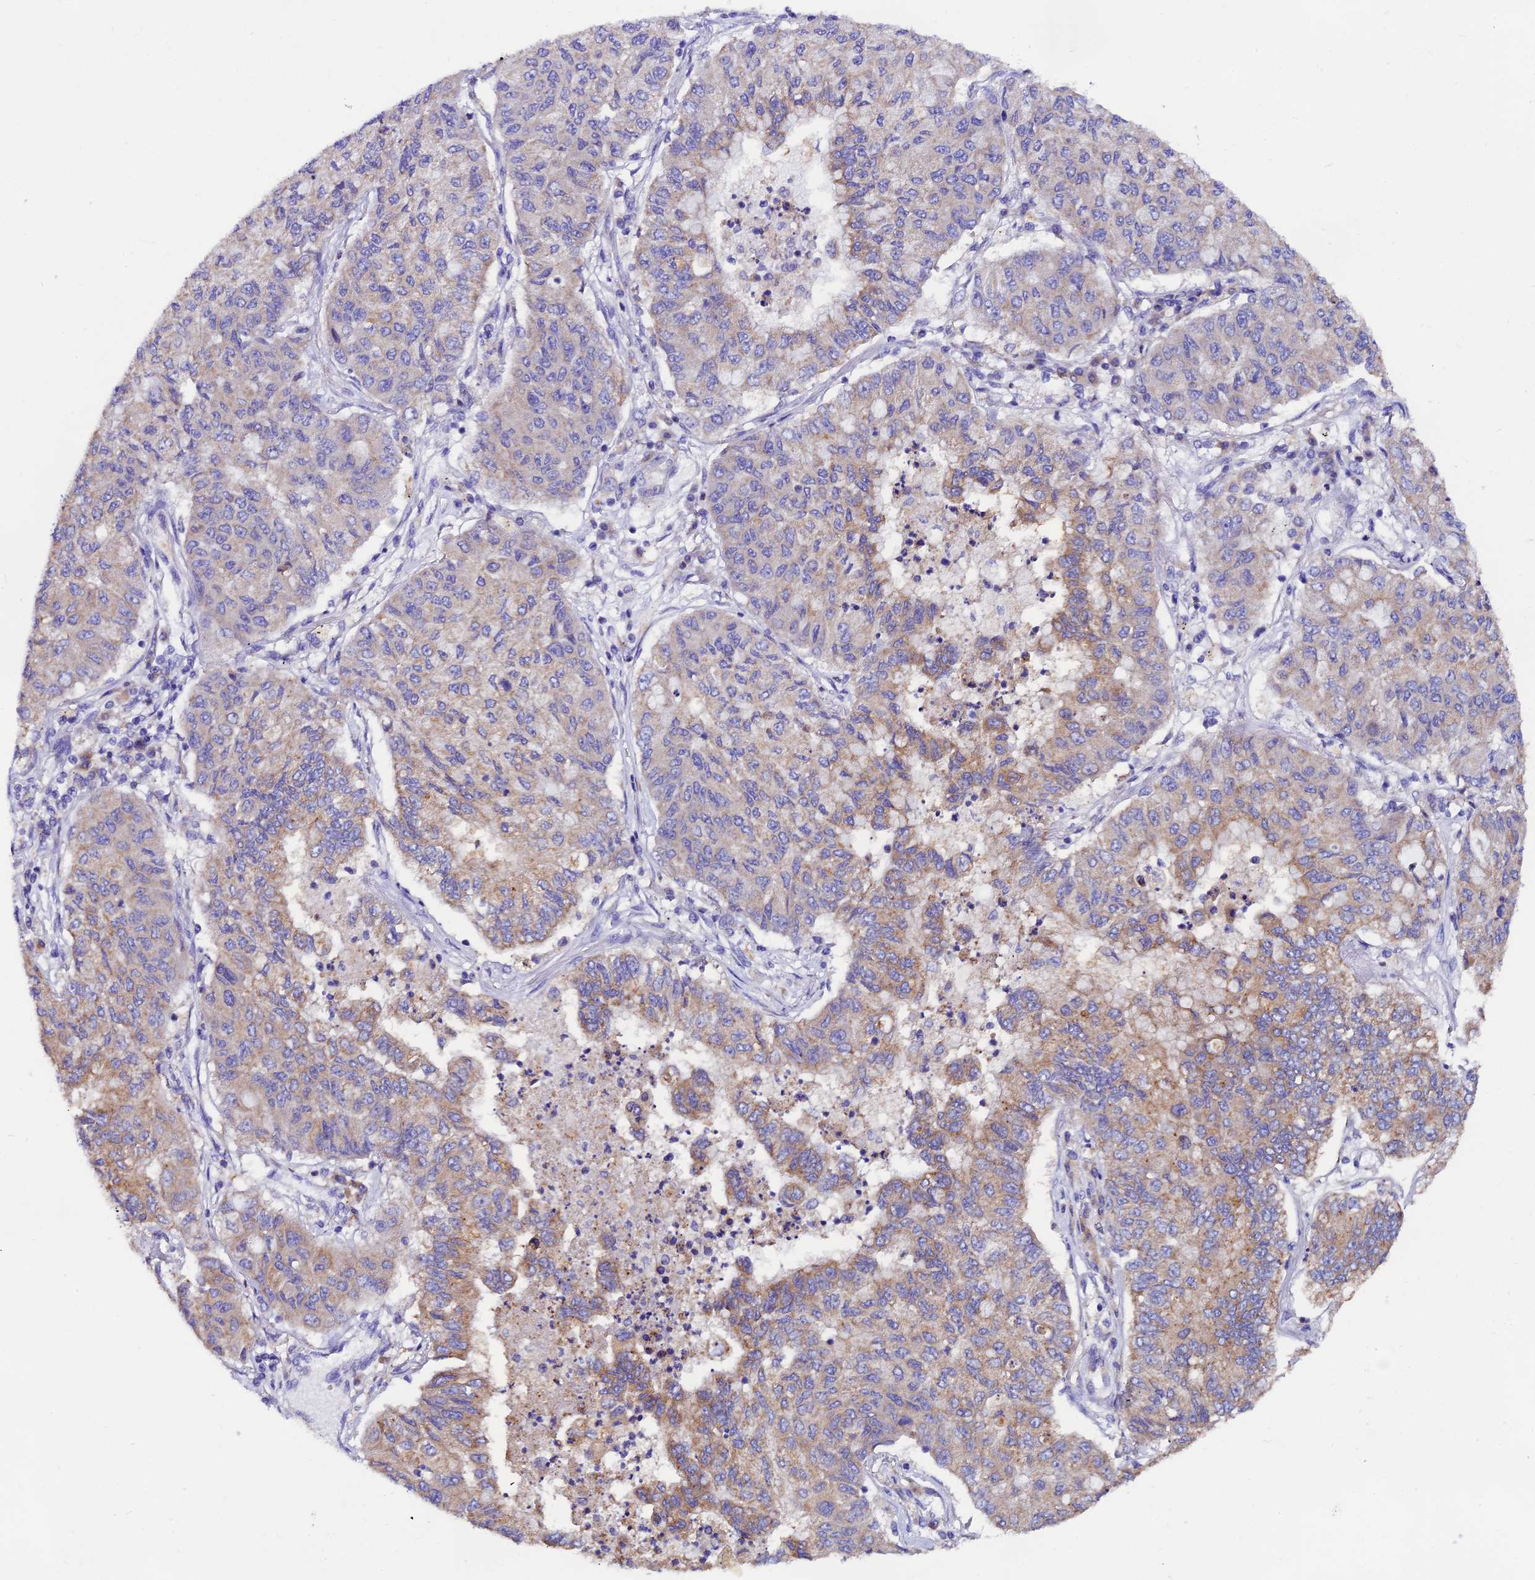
{"staining": {"intensity": "moderate", "quantity": "25%-75%", "location": "cytoplasmic/membranous"}, "tissue": "lung cancer", "cell_type": "Tumor cells", "image_type": "cancer", "snomed": [{"axis": "morphology", "description": "Squamous cell carcinoma, NOS"}, {"axis": "topography", "description": "Lung"}], "caption": "Squamous cell carcinoma (lung) stained for a protein exhibits moderate cytoplasmic/membranous positivity in tumor cells. Nuclei are stained in blue.", "gene": "COMTD1", "patient": {"sex": "male", "age": 74}}